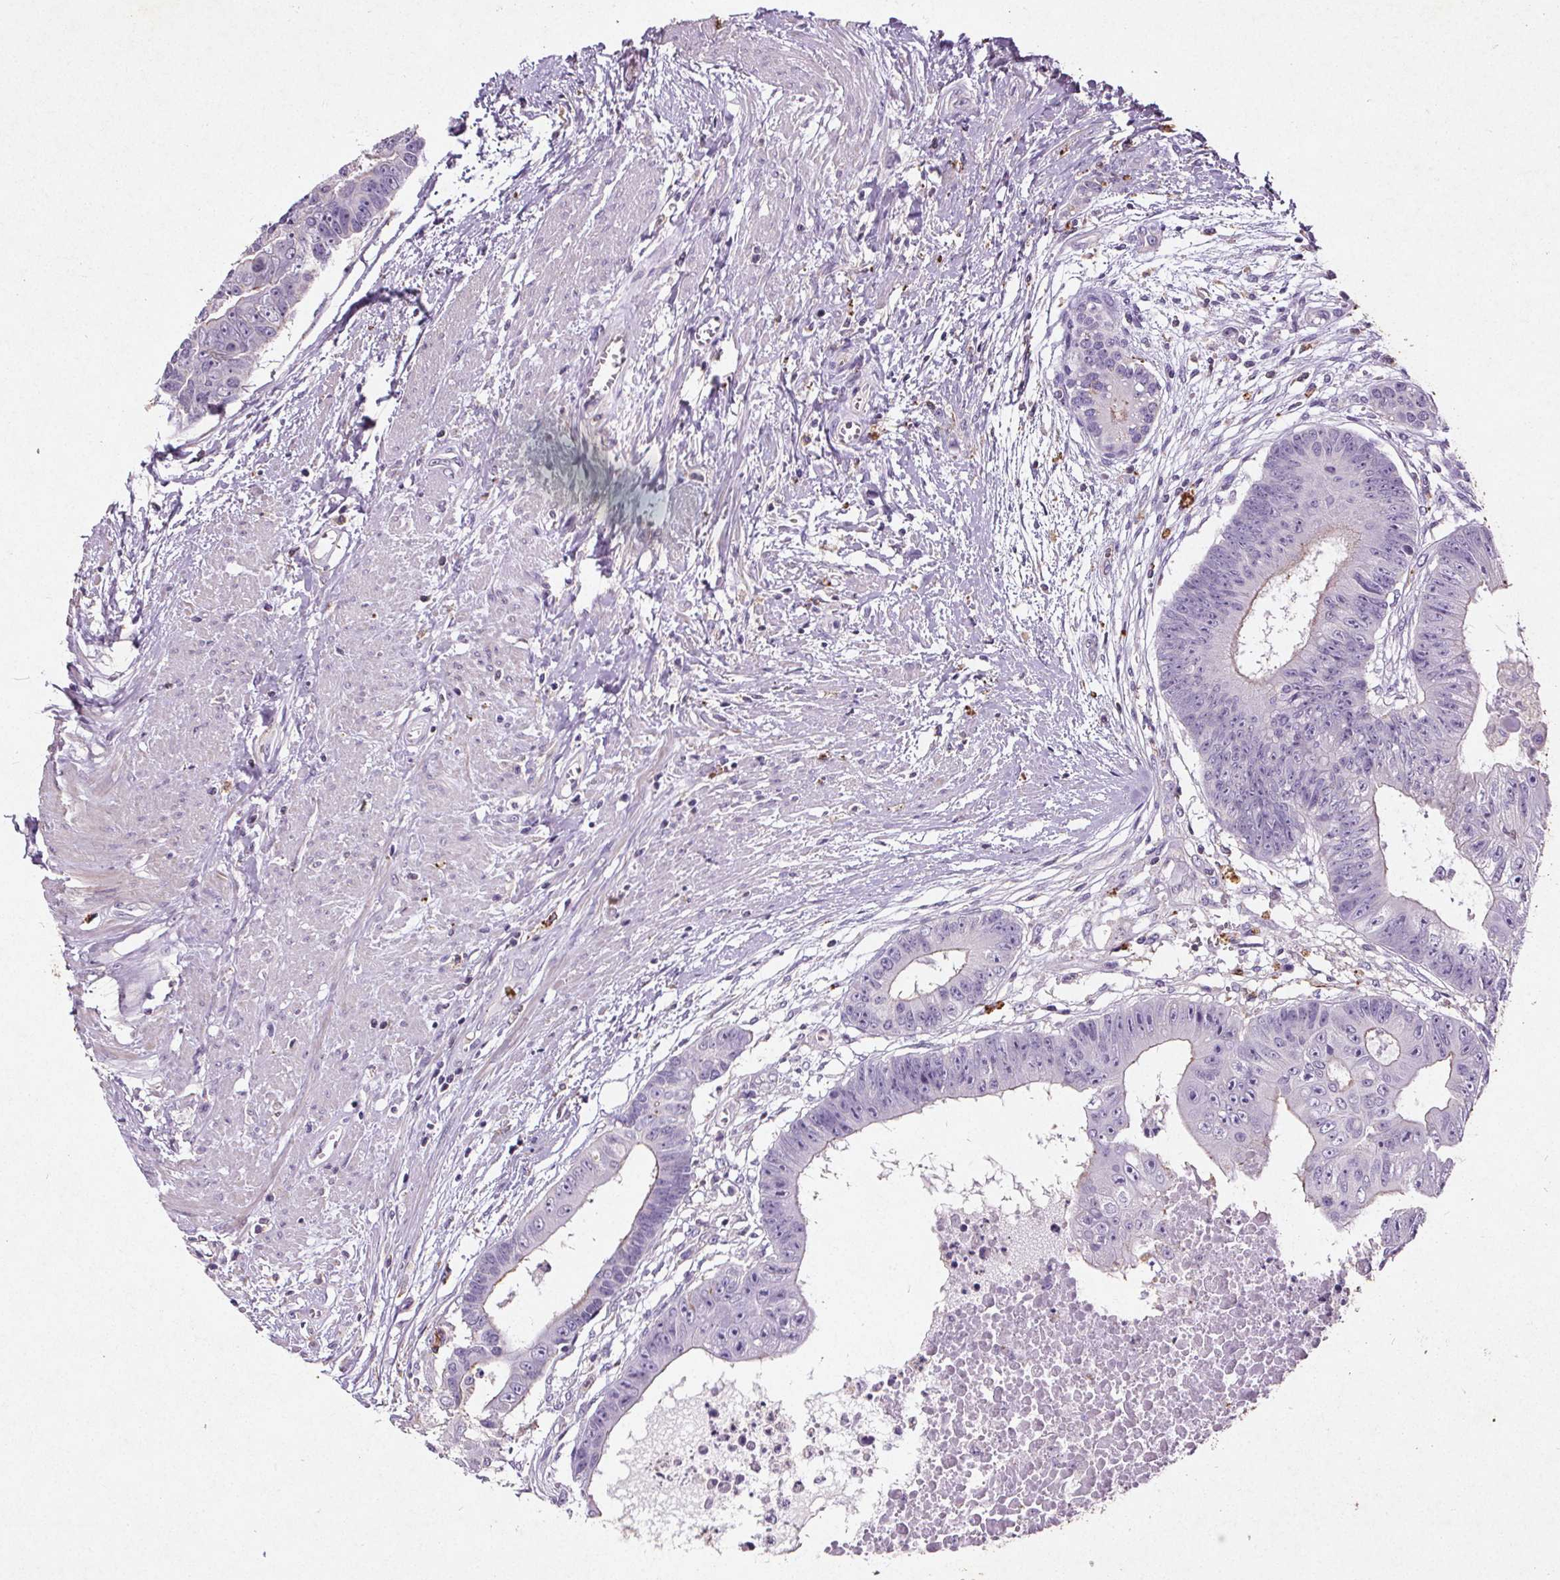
{"staining": {"intensity": "negative", "quantity": "none", "location": "none"}, "tissue": "colorectal cancer", "cell_type": "Tumor cells", "image_type": "cancer", "snomed": [{"axis": "morphology", "description": "Adenocarcinoma, NOS"}, {"axis": "topography", "description": "Rectum"}], "caption": "Immunohistochemistry (IHC) of human colorectal cancer (adenocarcinoma) demonstrates no positivity in tumor cells.", "gene": "C19orf84", "patient": {"sex": "male", "age": 63}}